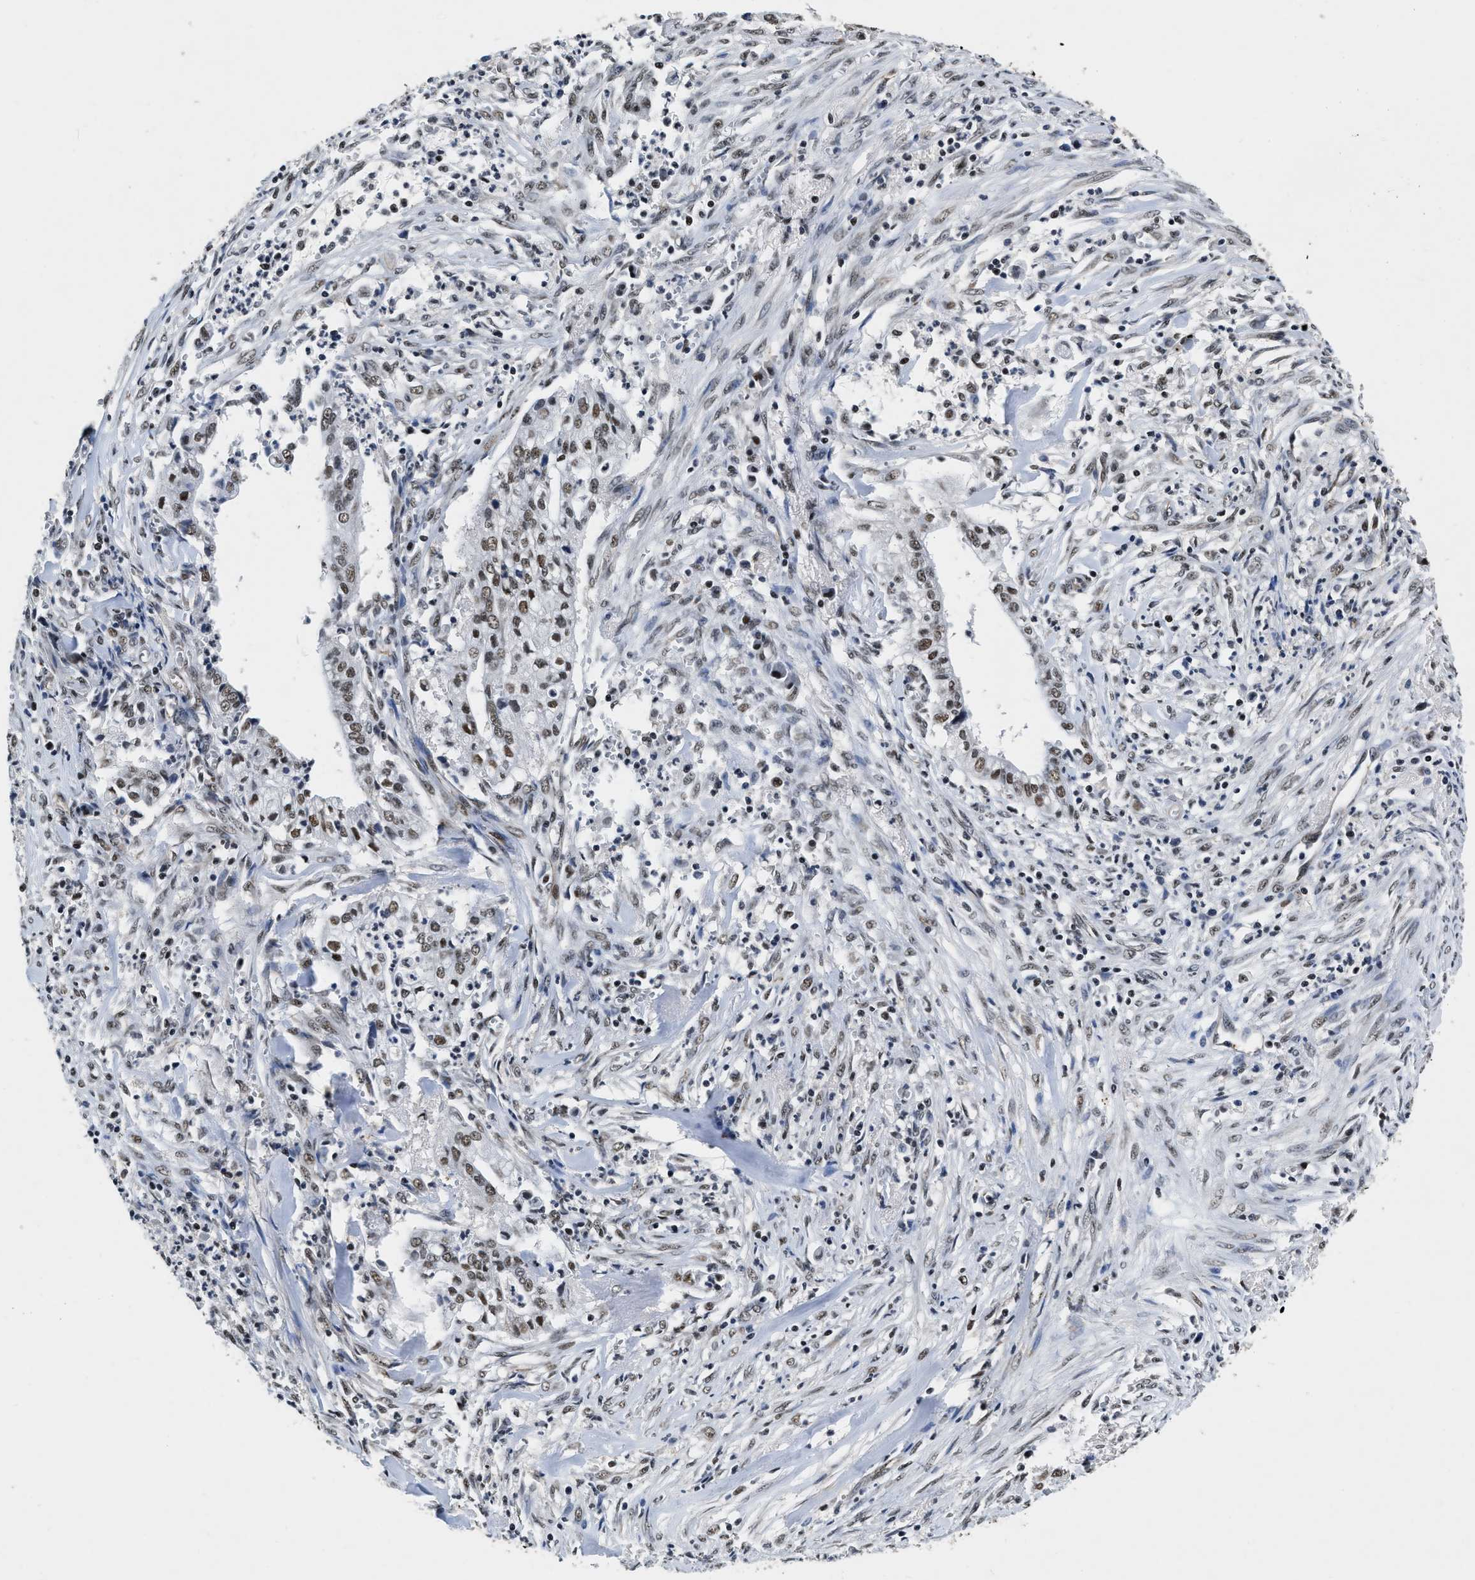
{"staining": {"intensity": "weak", "quantity": ">75%", "location": "nuclear"}, "tissue": "cervical cancer", "cell_type": "Tumor cells", "image_type": "cancer", "snomed": [{"axis": "morphology", "description": "Adenocarcinoma, NOS"}, {"axis": "topography", "description": "Cervix"}], "caption": "A brown stain labels weak nuclear staining of a protein in human adenocarcinoma (cervical) tumor cells. (IHC, brightfield microscopy, high magnification).", "gene": "CCNE1", "patient": {"sex": "female", "age": 44}}